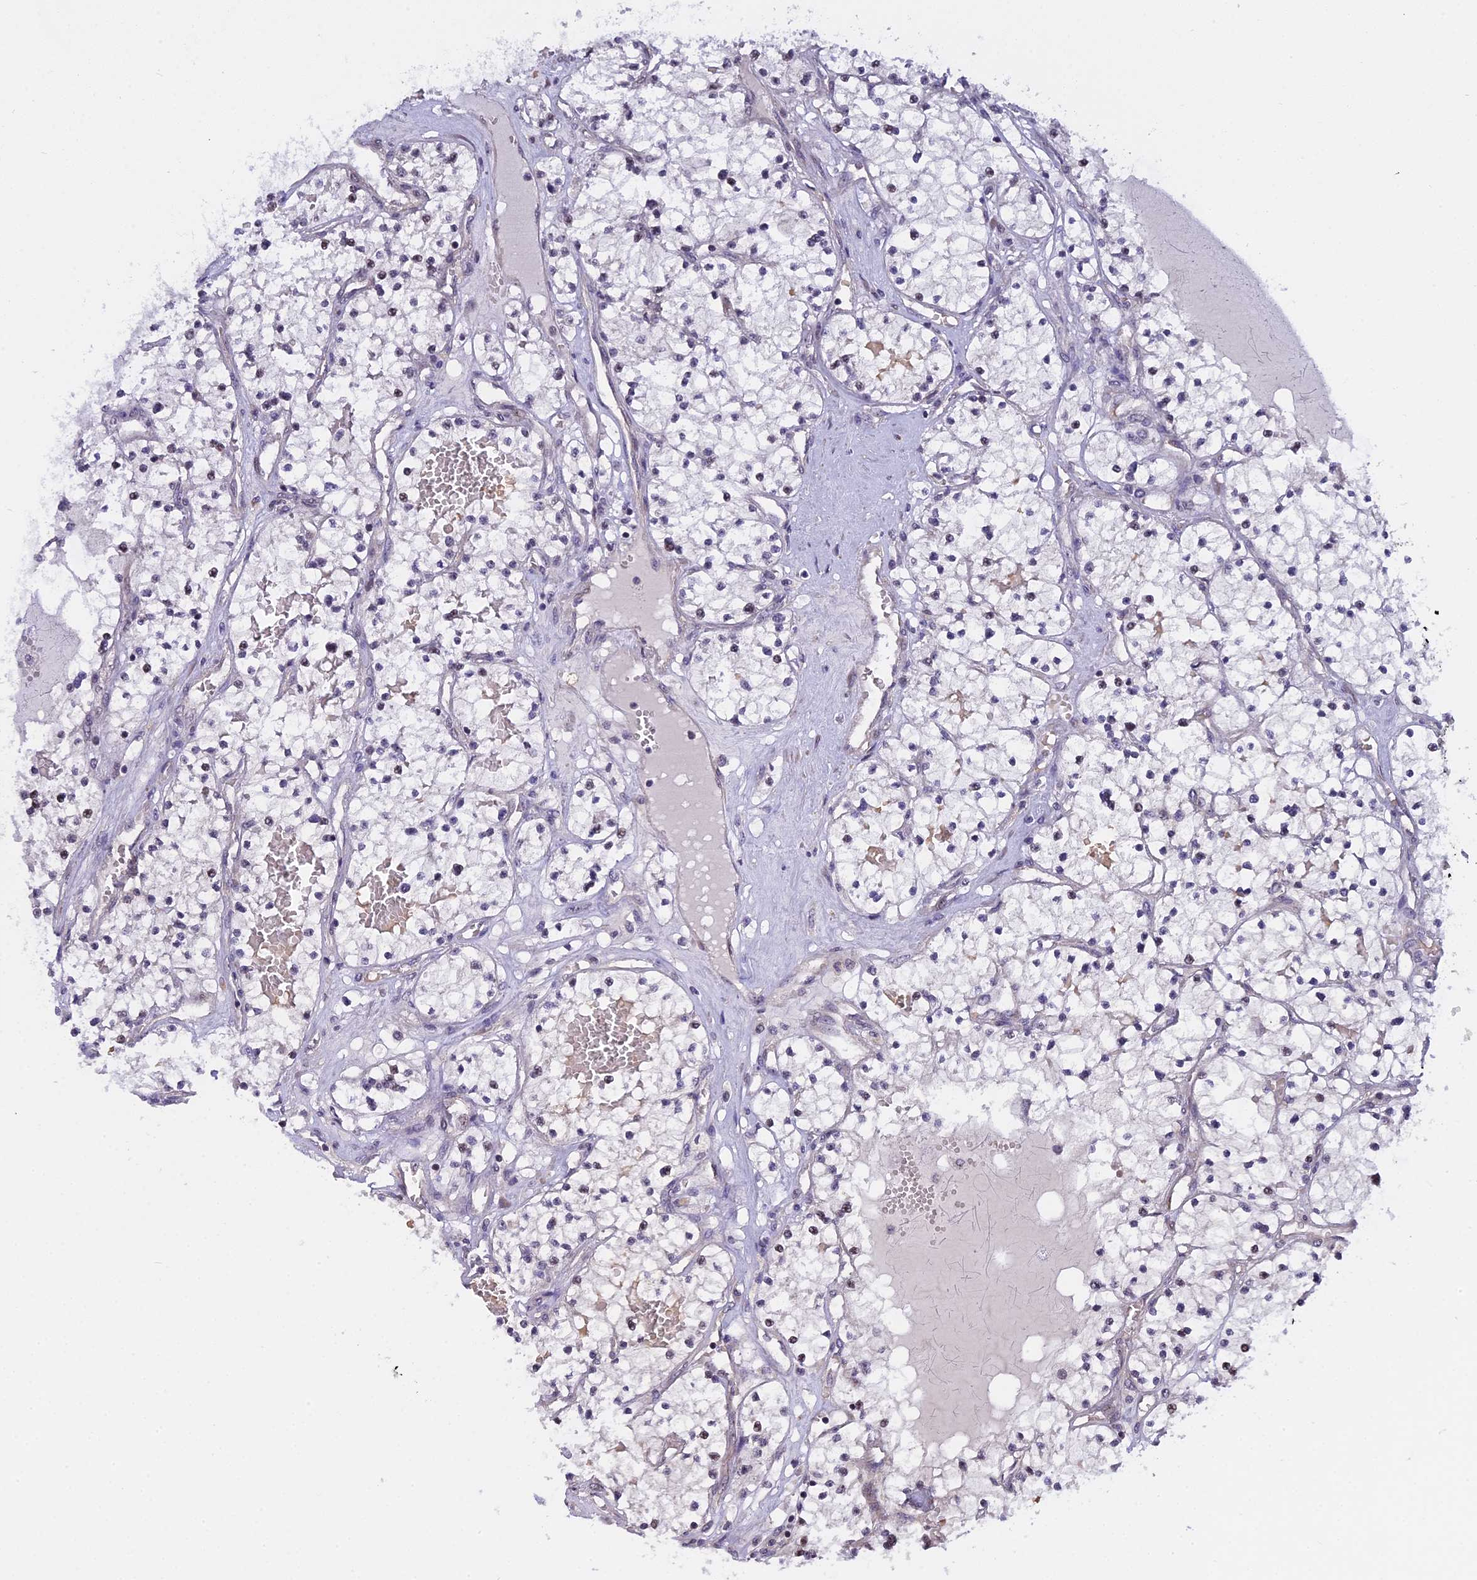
{"staining": {"intensity": "negative", "quantity": "none", "location": "none"}, "tissue": "renal cancer", "cell_type": "Tumor cells", "image_type": "cancer", "snomed": [{"axis": "morphology", "description": "Normal tissue, NOS"}, {"axis": "morphology", "description": "Adenocarcinoma, NOS"}, {"axis": "topography", "description": "Kidney"}], "caption": "DAB immunohistochemical staining of renal cancer shows no significant positivity in tumor cells.", "gene": "MGA", "patient": {"sex": "male", "age": 68}}